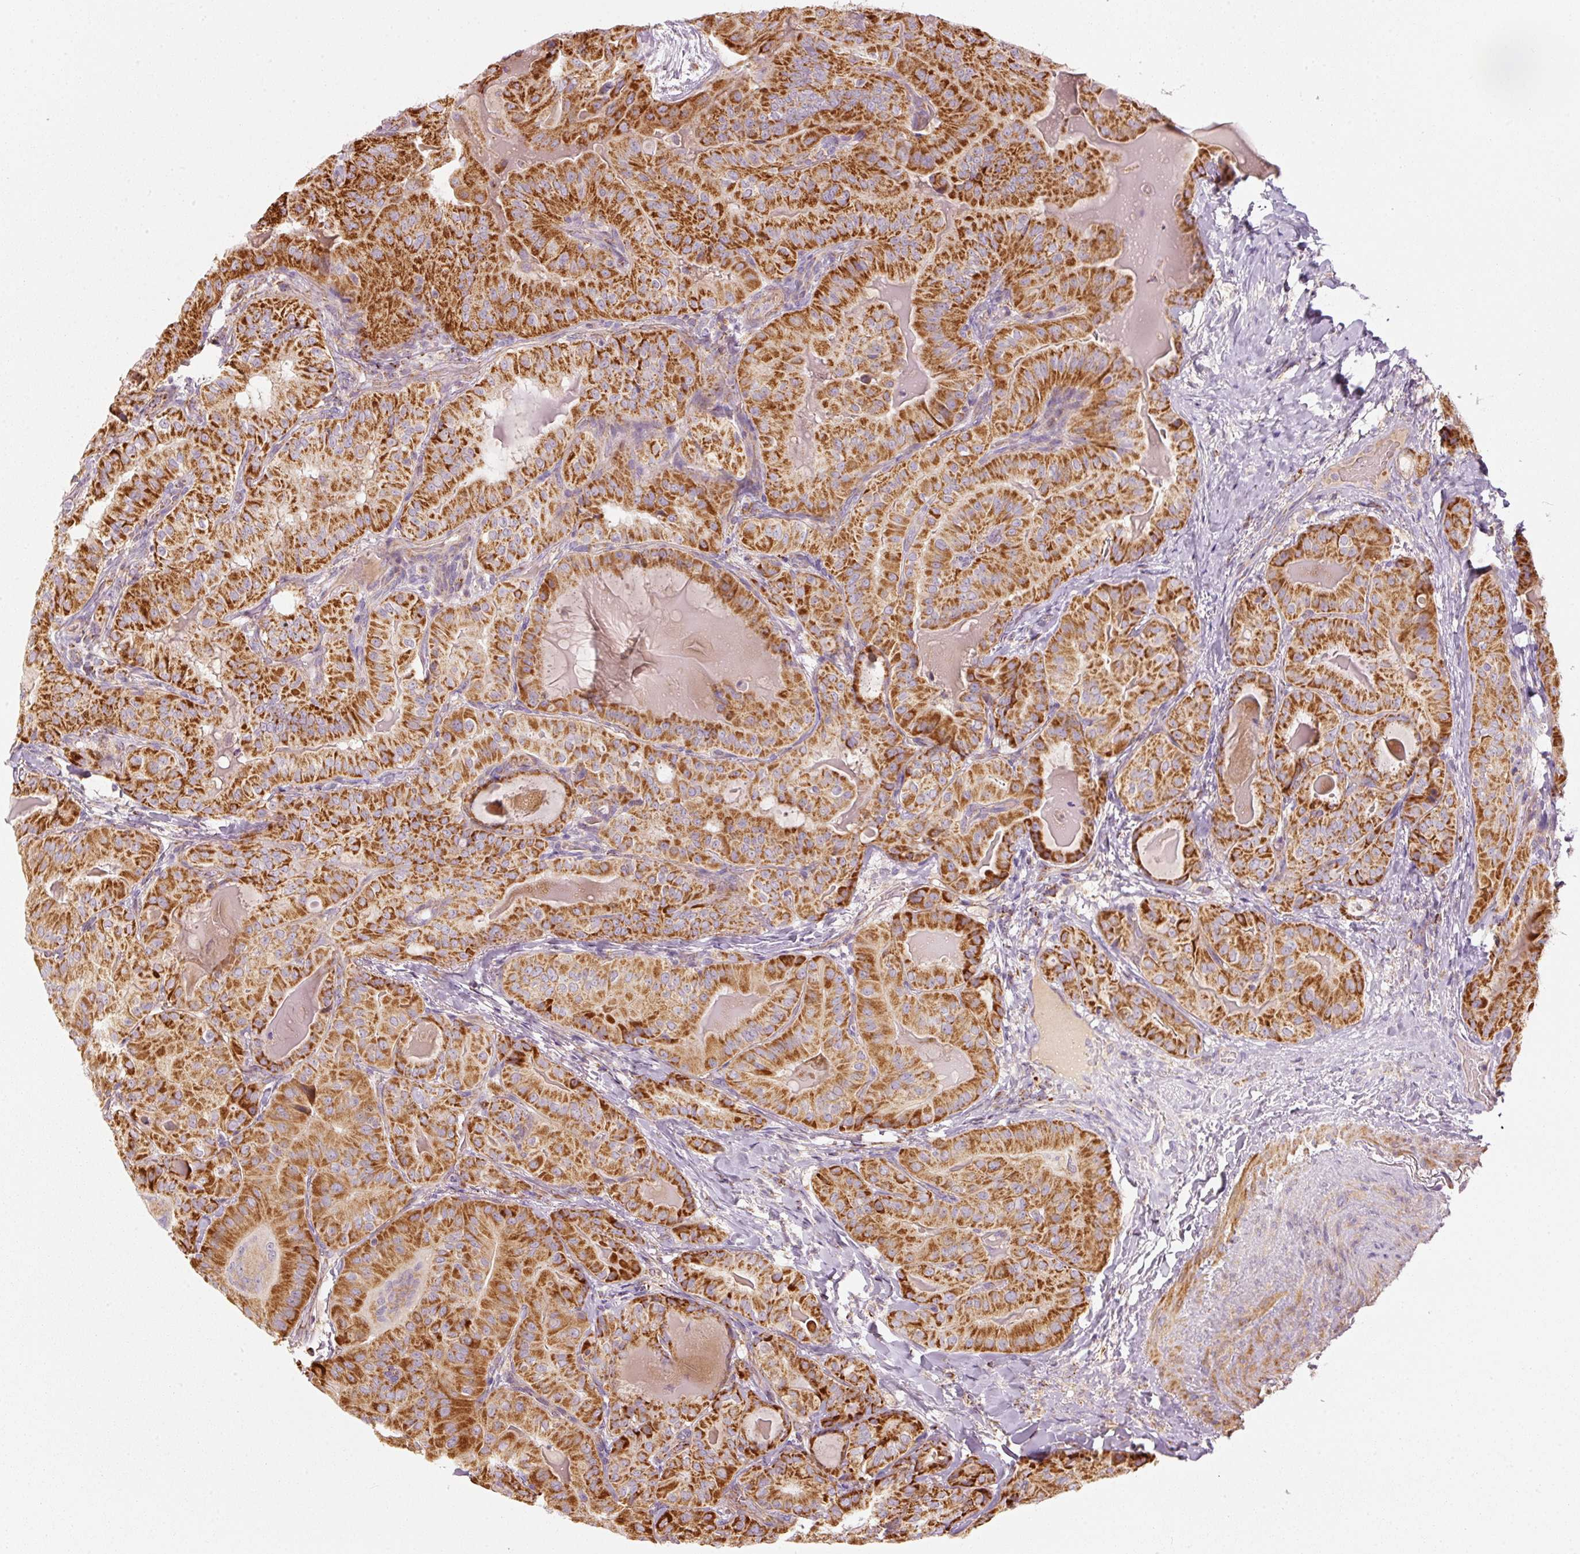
{"staining": {"intensity": "strong", "quantity": ">75%", "location": "cytoplasmic/membranous"}, "tissue": "thyroid cancer", "cell_type": "Tumor cells", "image_type": "cancer", "snomed": [{"axis": "morphology", "description": "Papillary adenocarcinoma, NOS"}, {"axis": "topography", "description": "Thyroid gland"}], "caption": "Strong cytoplasmic/membranous positivity for a protein is appreciated in approximately >75% of tumor cells of thyroid cancer using IHC.", "gene": "C17orf98", "patient": {"sex": "female", "age": 68}}